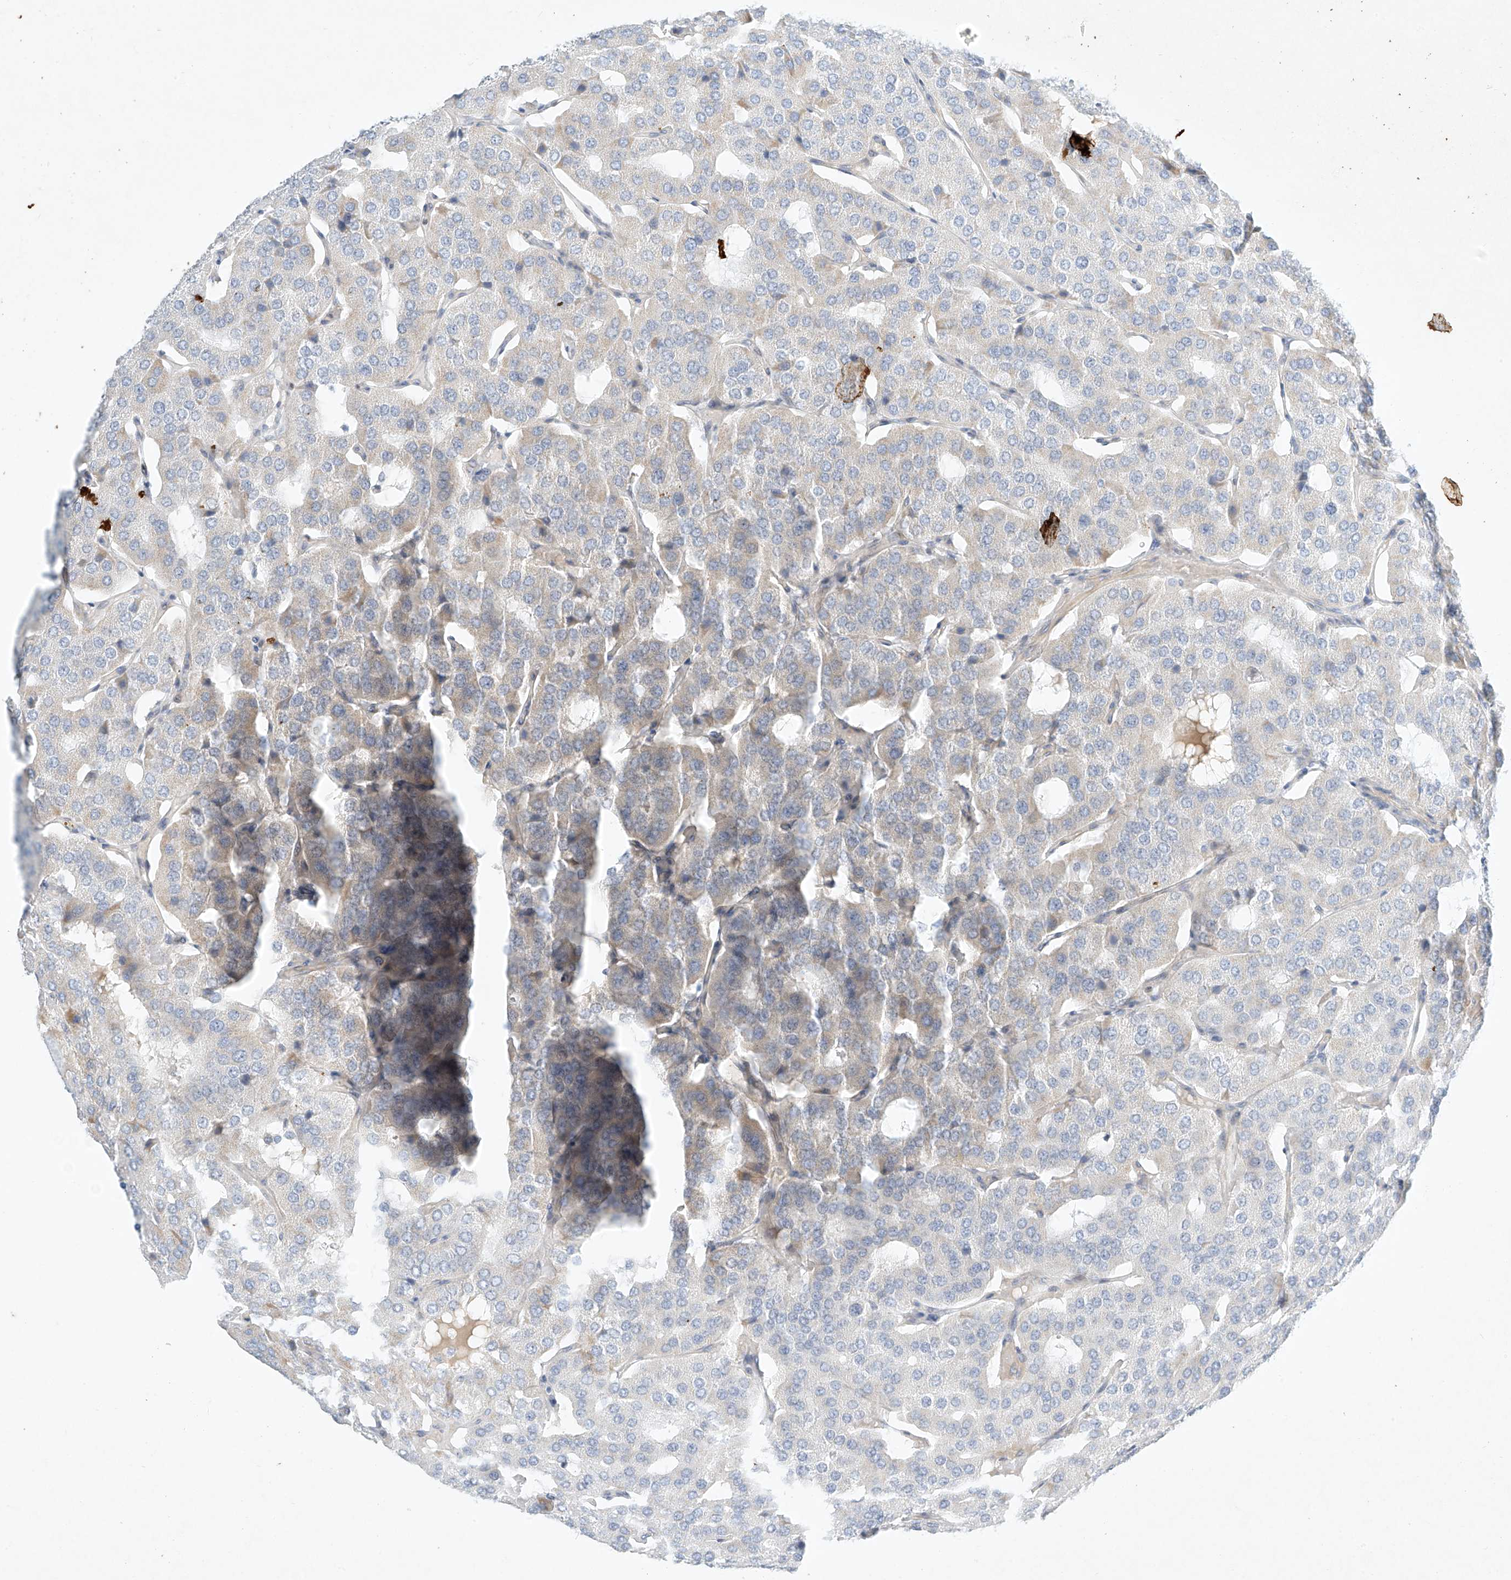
{"staining": {"intensity": "negative", "quantity": "none", "location": "none"}, "tissue": "parathyroid gland", "cell_type": "Glandular cells", "image_type": "normal", "snomed": [{"axis": "morphology", "description": "Normal tissue, NOS"}, {"axis": "morphology", "description": "Adenoma, NOS"}, {"axis": "topography", "description": "Parathyroid gland"}], "caption": "This is a micrograph of IHC staining of benign parathyroid gland, which shows no positivity in glandular cells.", "gene": "REEP2", "patient": {"sex": "female", "age": 86}}